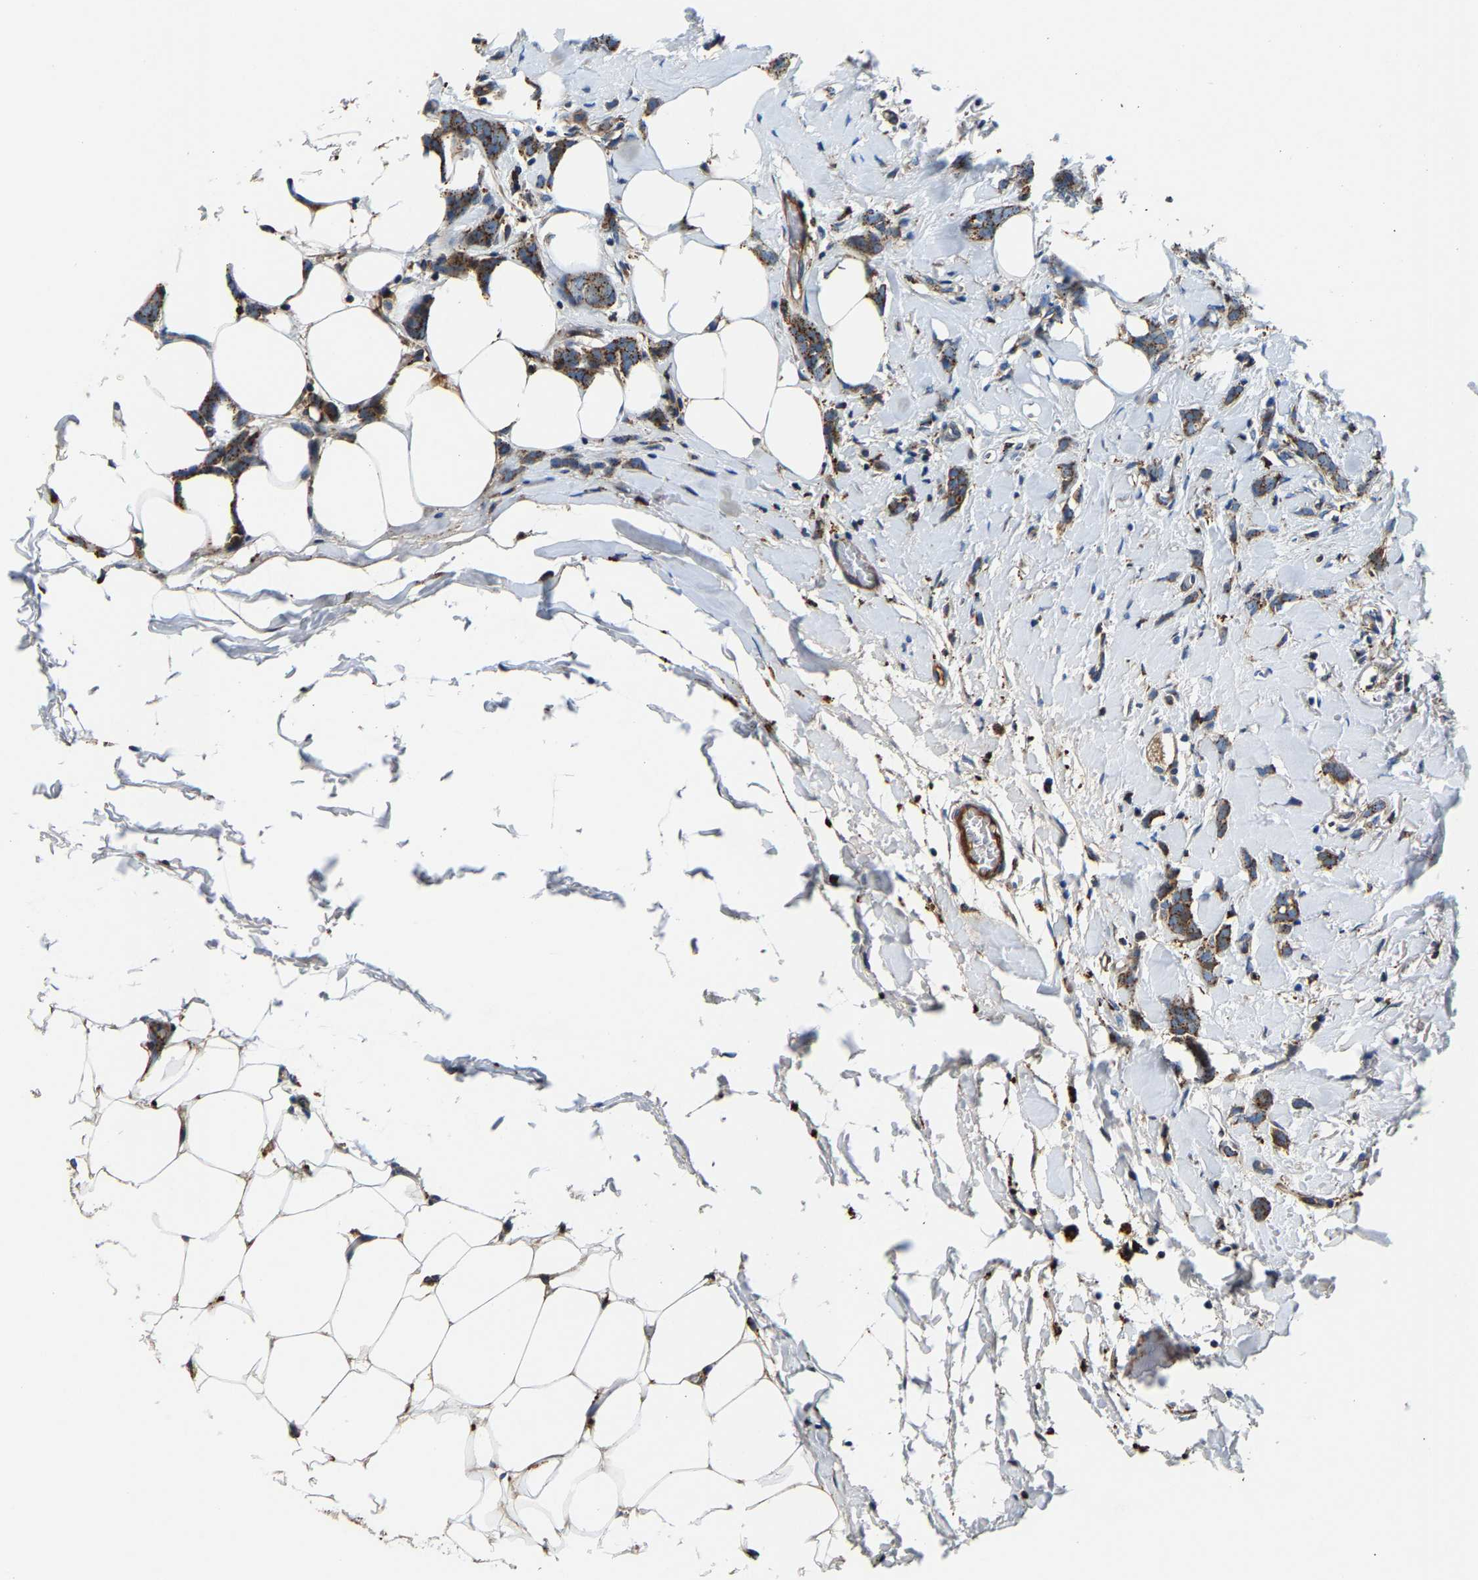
{"staining": {"intensity": "moderate", "quantity": ">75%", "location": "cytoplasmic/membranous"}, "tissue": "breast cancer", "cell_type": "Tumor cells", "image_type": "cancer", "snomed": [{"axis": "morphology", "description": "Lobular carcinoma, in situ"}, {"axis": "morphology", "description": "Lobular carcinoma"}, {"axis": "topography", "description": "Breast"}], "caption": "High-power microscopy captured an immunohistochemistry (IHC) photomicrograph of breast lobular carcinoma in situ, revealing moderate cytoplasmic/membranous expression in approximately >75% of tumor cells. Immunohistochemistry stains the protein of interest in brown and the nuclei are stained blue.", "gene": "DPP7", "patient": {"sex": "female", "age": 41}}